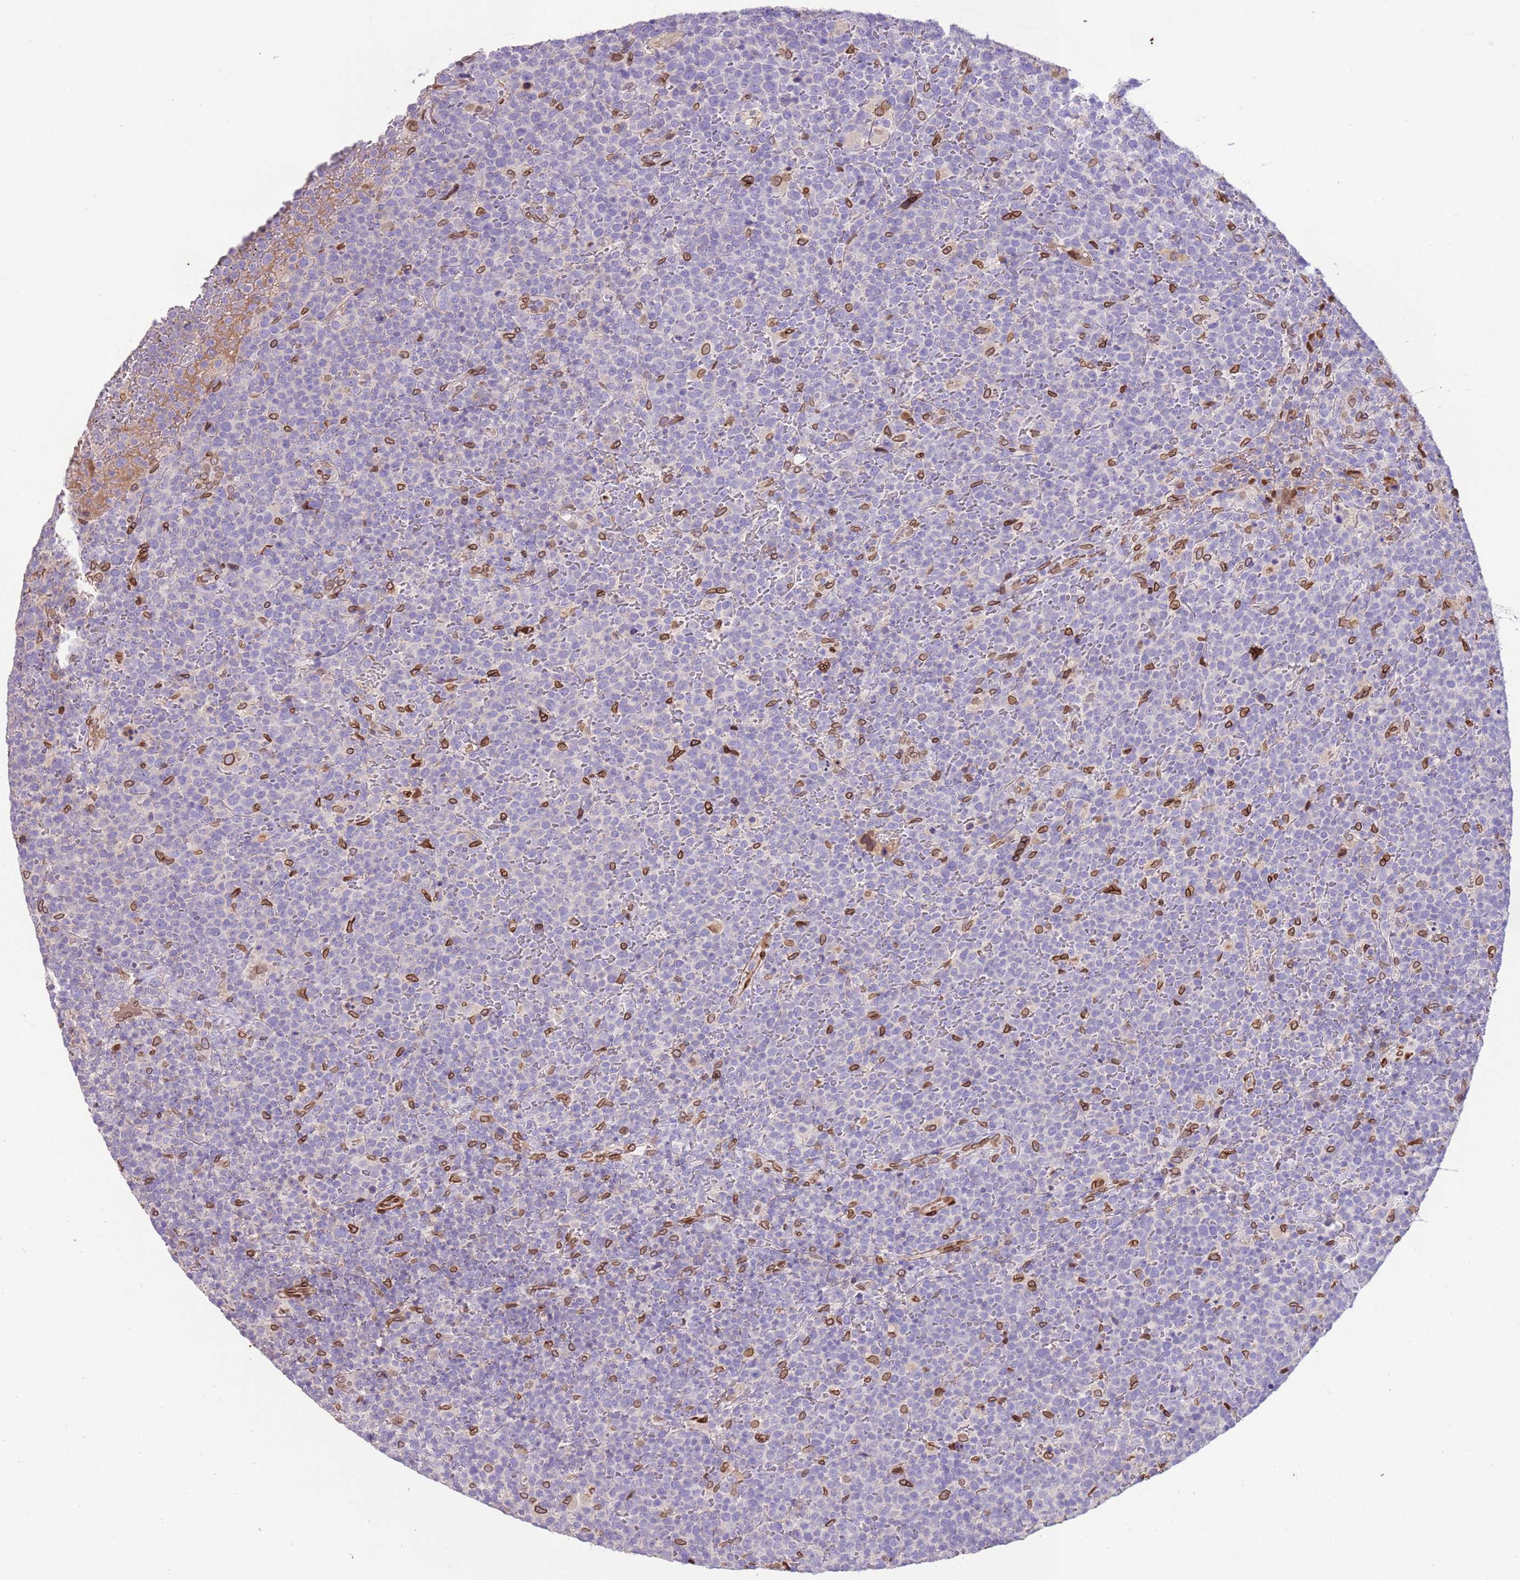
{"staining": {"intensity": "negative", "quantity": "none", "location": "none"}, "tissue": "lymphoma", "cell_type": "Tumor cells", "image_type": "cancer", "snomed": [{"axis": "morphology", "description": "Malignant lymphoma, non-Hodgkin's type, High grade"}, {"axis": "topography", "description": "Lymph node"}], "caption": "Tumor cells are negative for brown protein staining in lymphoma.", "gene": "TMEM47", "patient": {"sex": "male", "age": 61}}